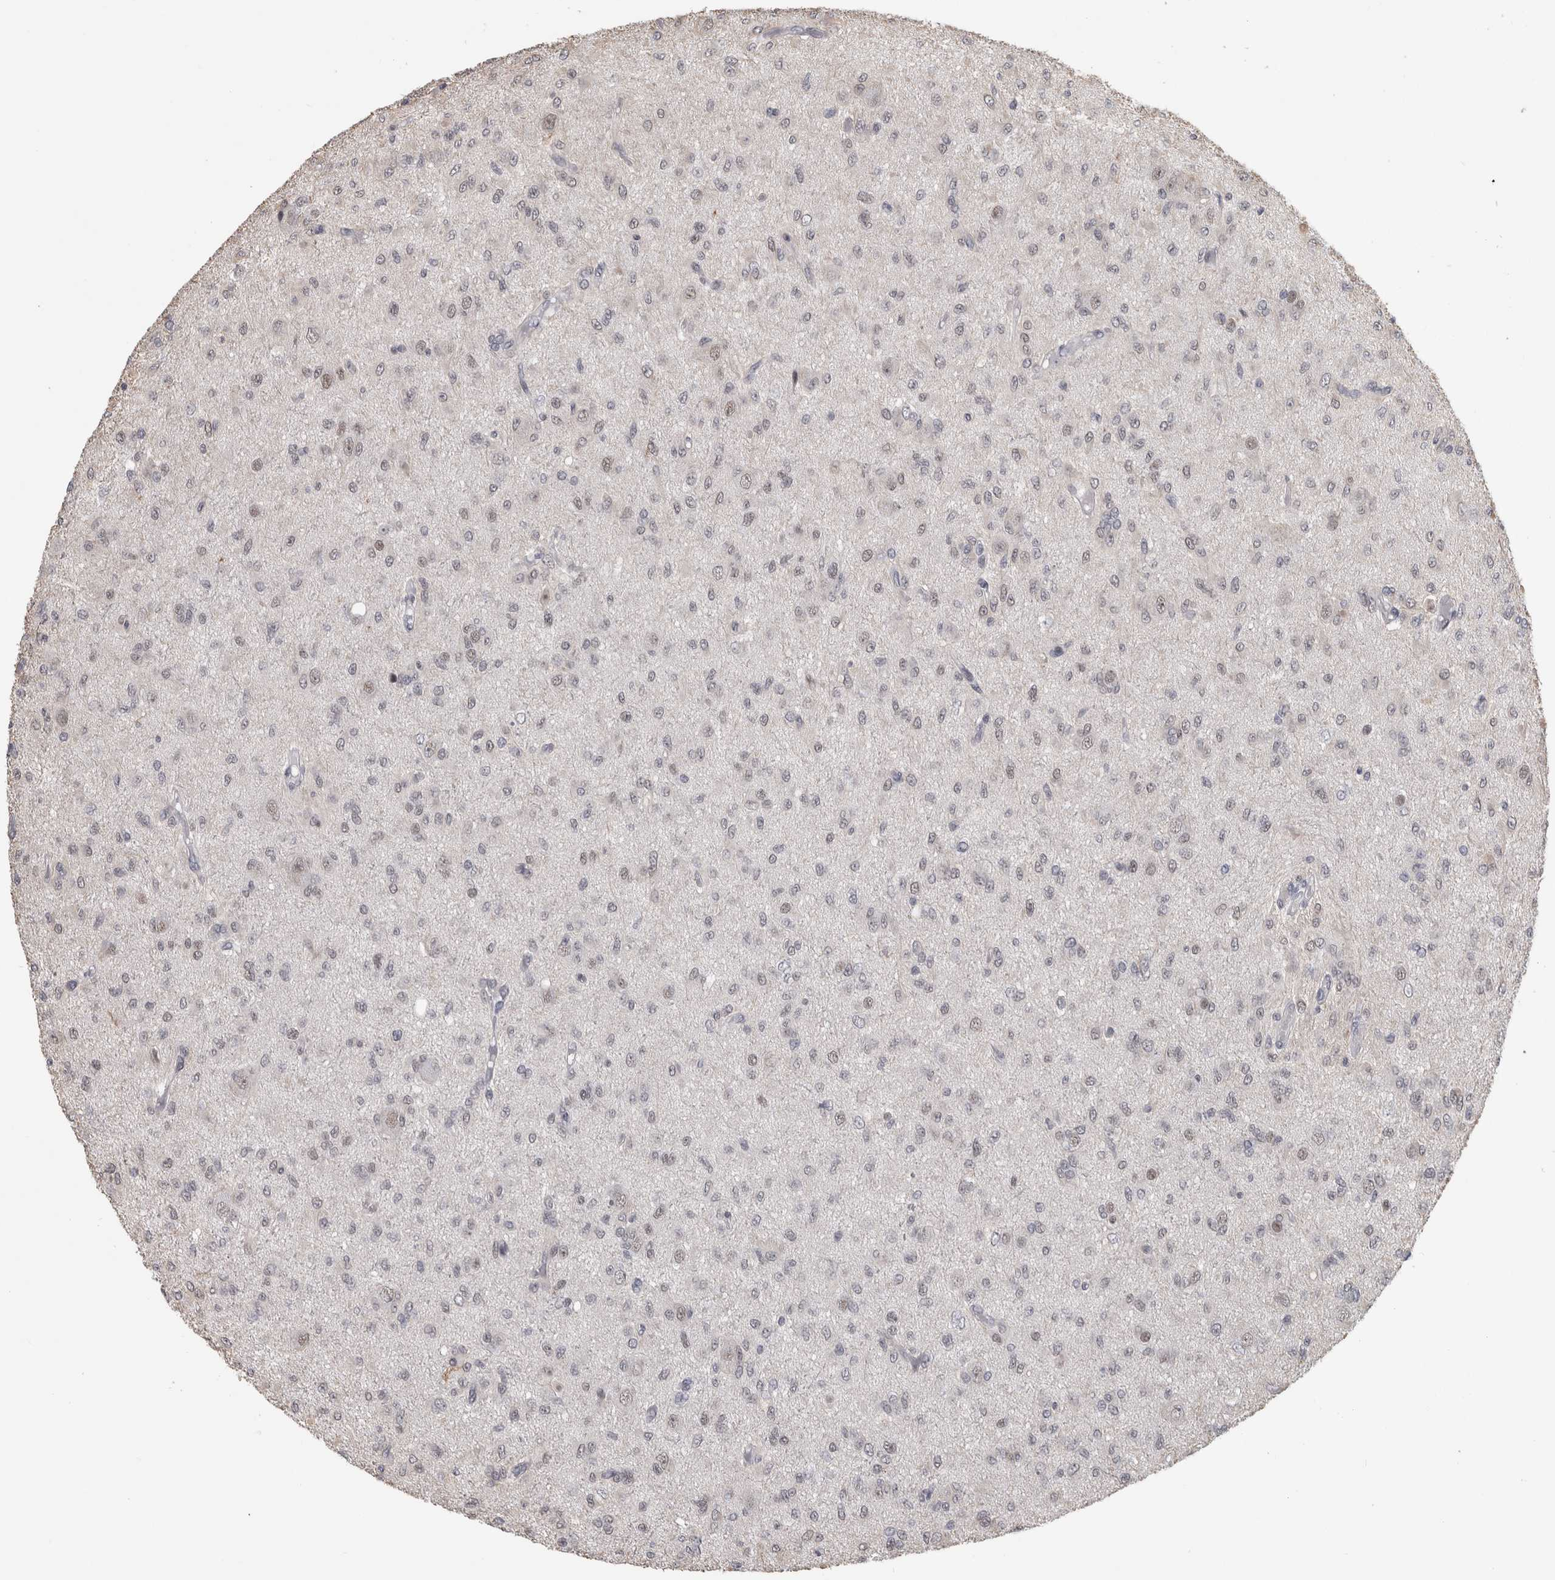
{"staining": {"intensity": "weak", "quantity": "25%-75%", "location": "nuclear"}, "tissue": "glioma", "cell_type": "Tumor cells", "image_type": "cancer", "snomed": [{"axis": "morphology", "description": "Glioma, malignant, High grade"}, {"axis": "topography", "description": "Brain"}], "caption": "Glioma stained with a protein marker shows weak staining in tumor cells.", "gene": "ARID4B", "patient": {"sex": "female", "age": 59}}